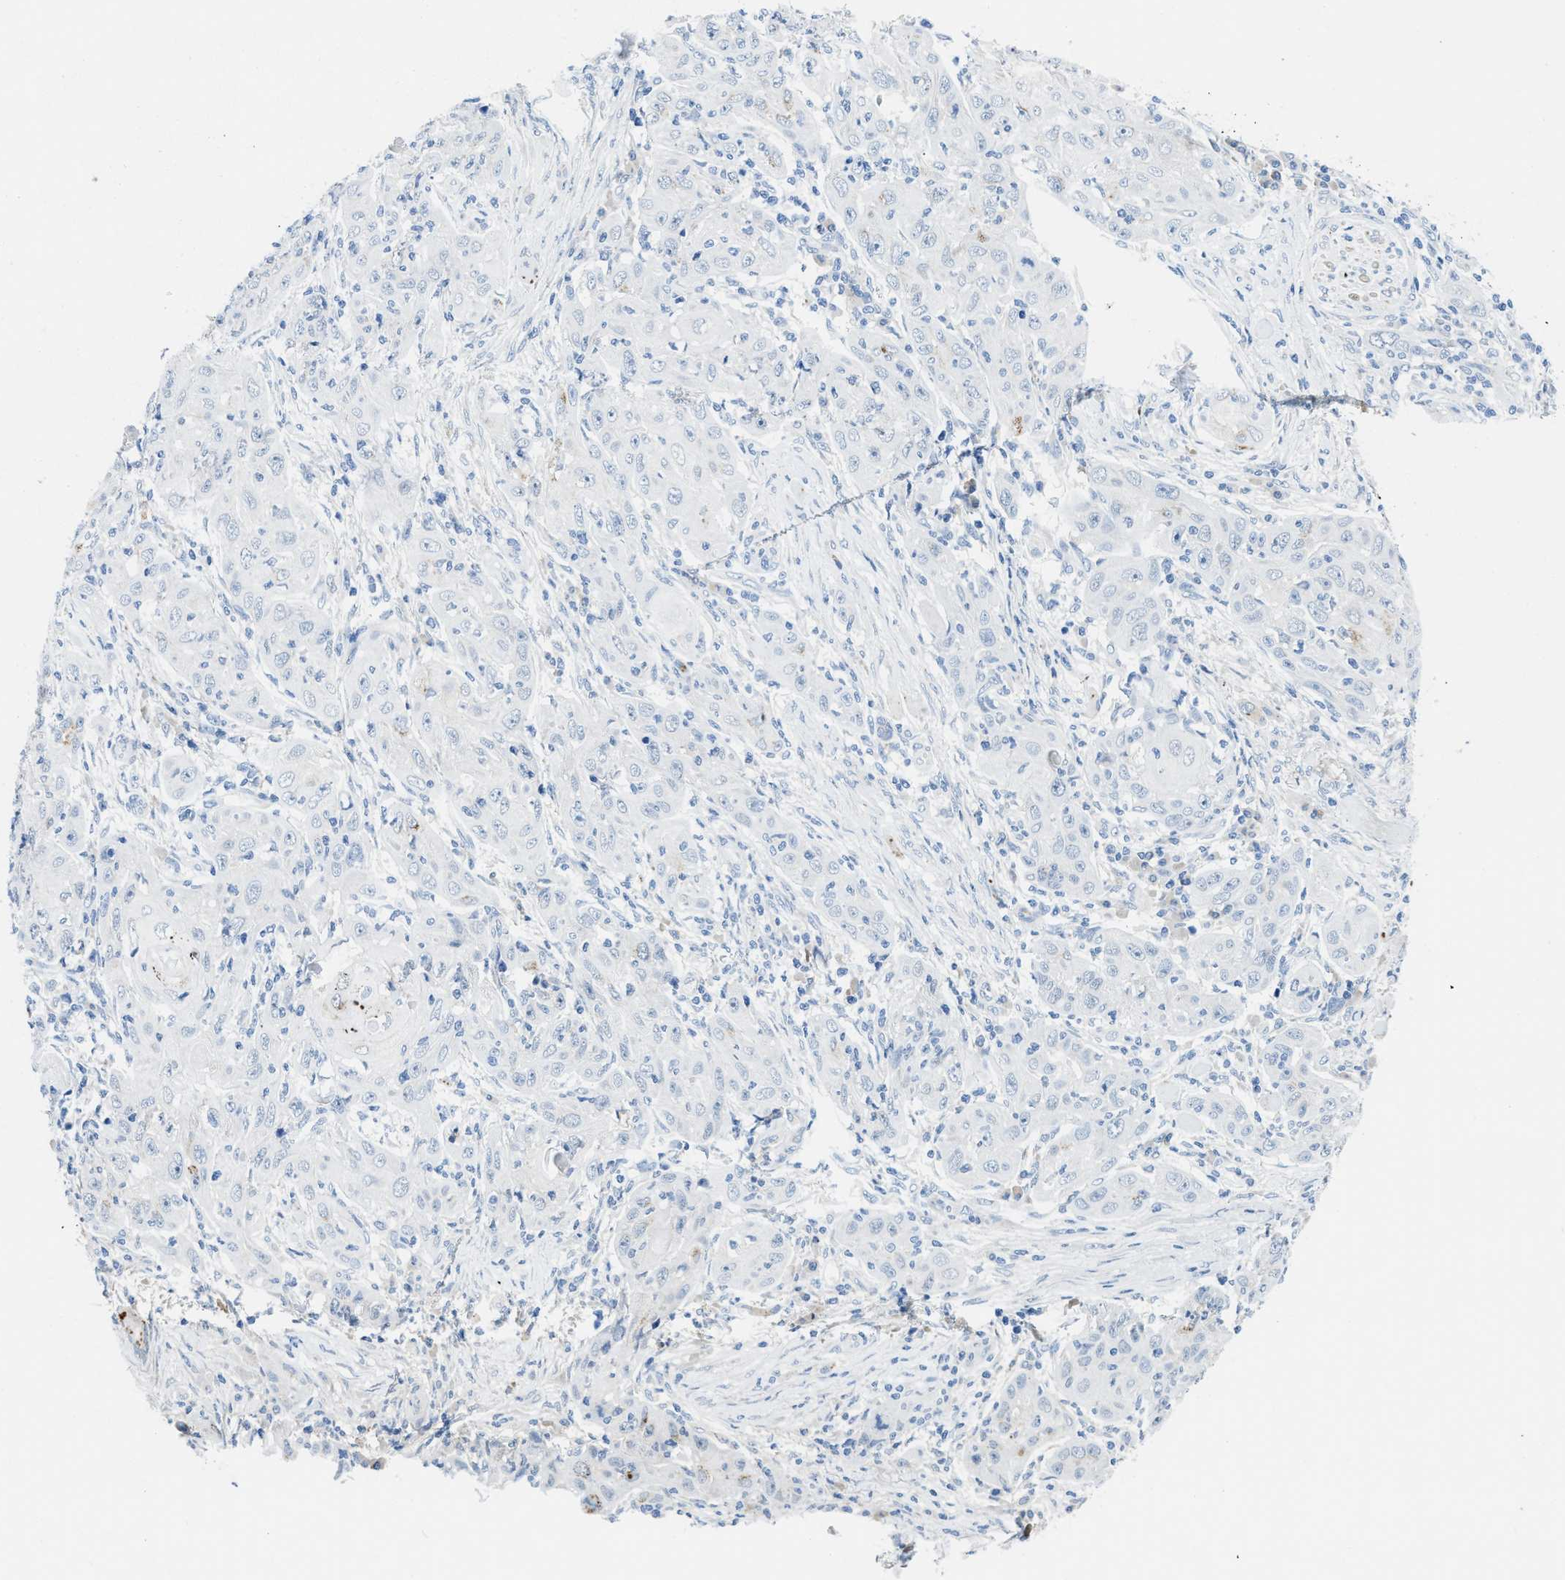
{"staining": {"intensity": "negative", "quantity": "none", "location": "none"}, "tissue": "skin cancer", "cell_type": "Tumor cells", "image_type": "cancer", "snomed": [{"axis": "morphology", "description": "Squamous cell carcinoma, NOS"}, {"axis": "topography", "description": "Skin"}], "caption": "Immunohistochemistry (IHC) micrograph of human skin cancer (squamous cell carcinoma) stained for a protein (brown), which exhibits no expression in tumor cells.", "gene": "TSPAN3", "patient": {"sex": "female", "age": 88}}